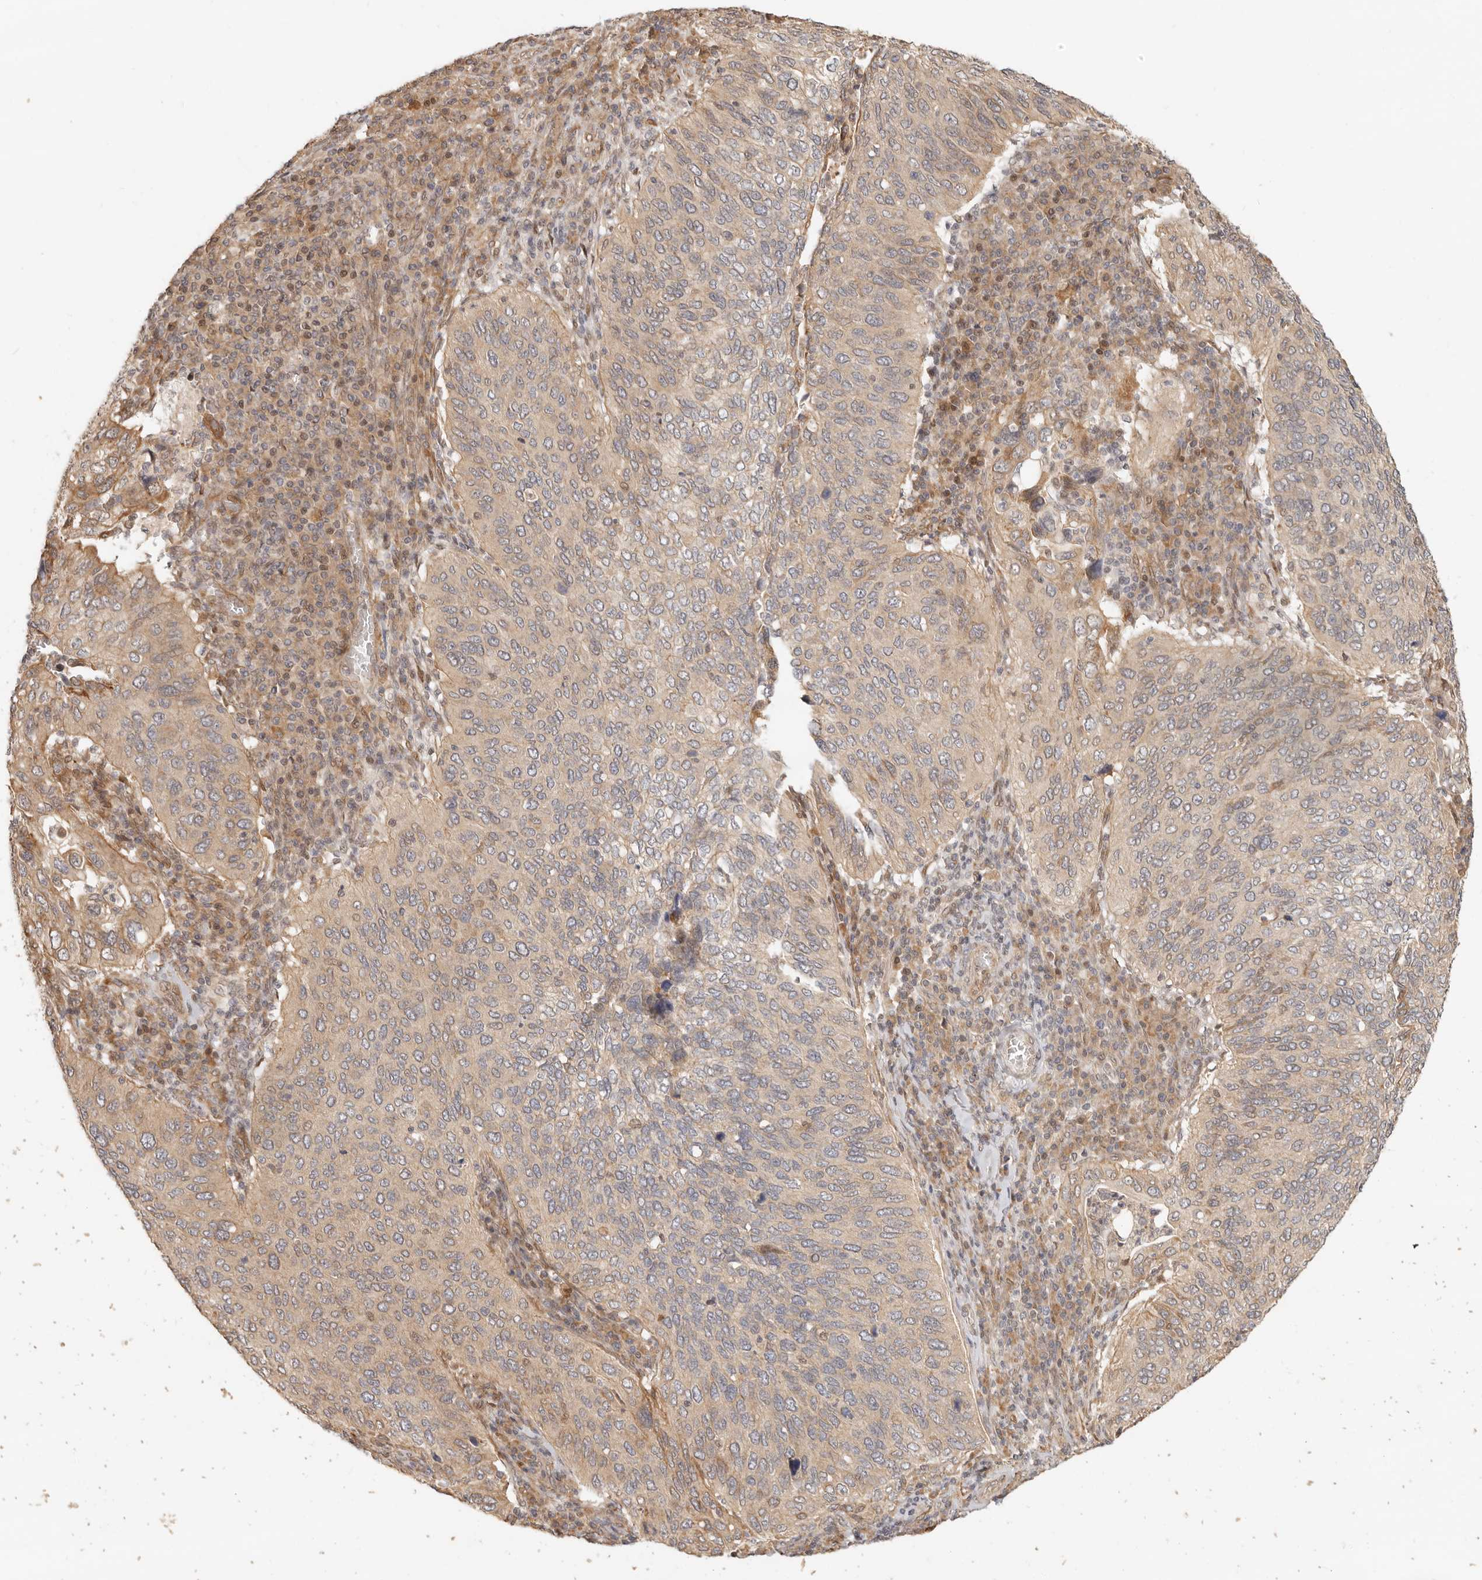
{"staining": {"intensity": "moderate", "quantity": "<25%", "location": "cytoplasmic/membranous"}, "tissue": "cervical cancer", "cell_type": "Tumor cells", "image_type": "cancer", "snomed": [{"axis": "morphology", "description": "Squamous cell carcinoma, NOS"}, {"axis": "topography", "description": "Cervix"}], "caption": "A low amount of moderate cytoplasmic/membranous staining is seen in approximately <25% of tumor cells in squamous cell carcinoma (cervical) tissue.", "gene": "TUFT1", "patient": {"sex": "female", "age": 38}}